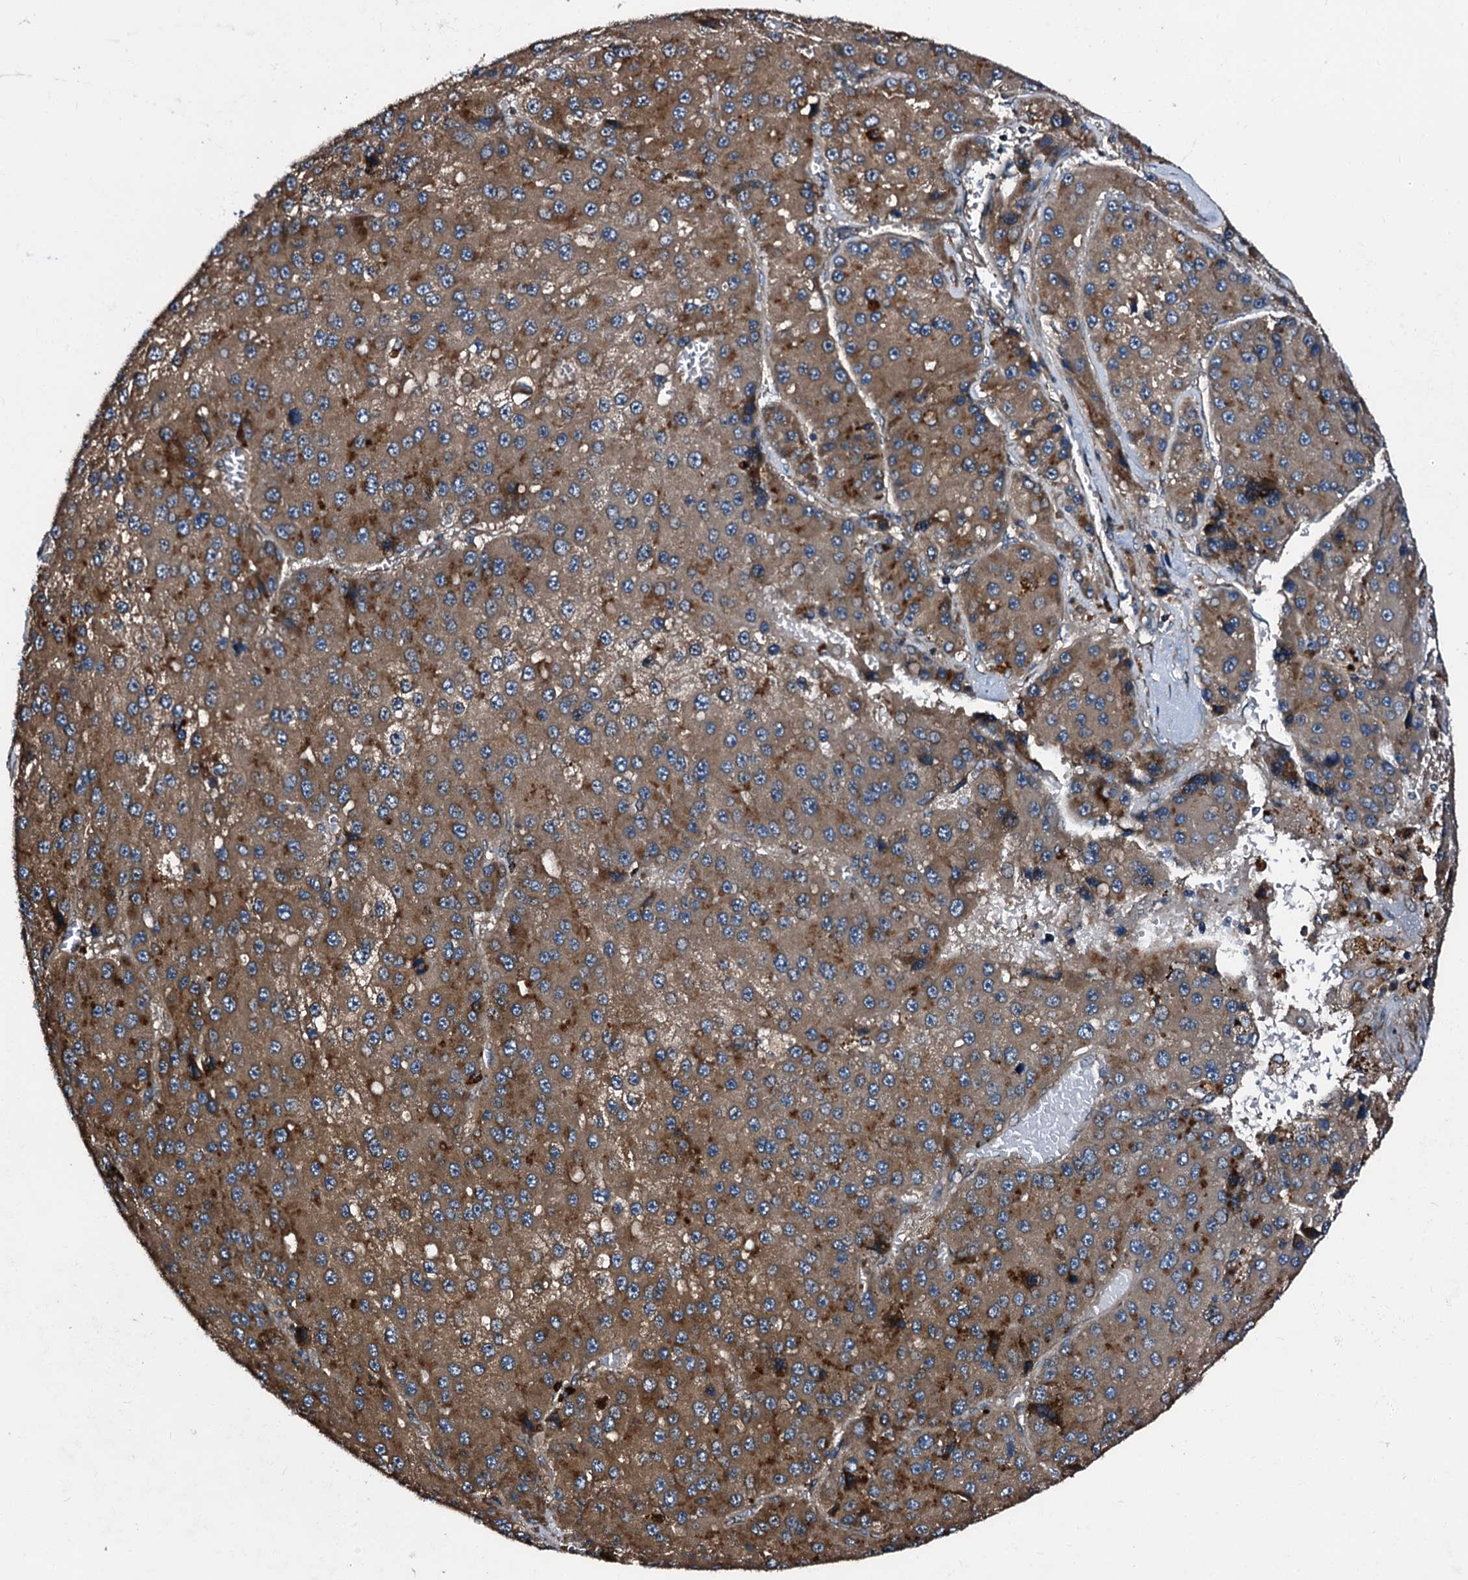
{"staining": {"intensity": "moderate", "quantity": ">75%", "location": "cytoplasmic/membranous"}, "tissue": "liver cancer", "cell_type": "Tumor cells", "image_type": "cancer", "snomed": [{"axis": "morphology", "description": "Carcinoma, Hepatocellular, NOS"}, {"axis": "topography", "description": "Liver"}], "caption": "This image exhibits immunohistochemistry staining of human hepatocellular carcinoma (liver), with medium moderate cytoplasmic/membranous positivity in about >75% of tumor cells.", "gene": "PEX5", "patient": {"sex": "female", "age": 73}}